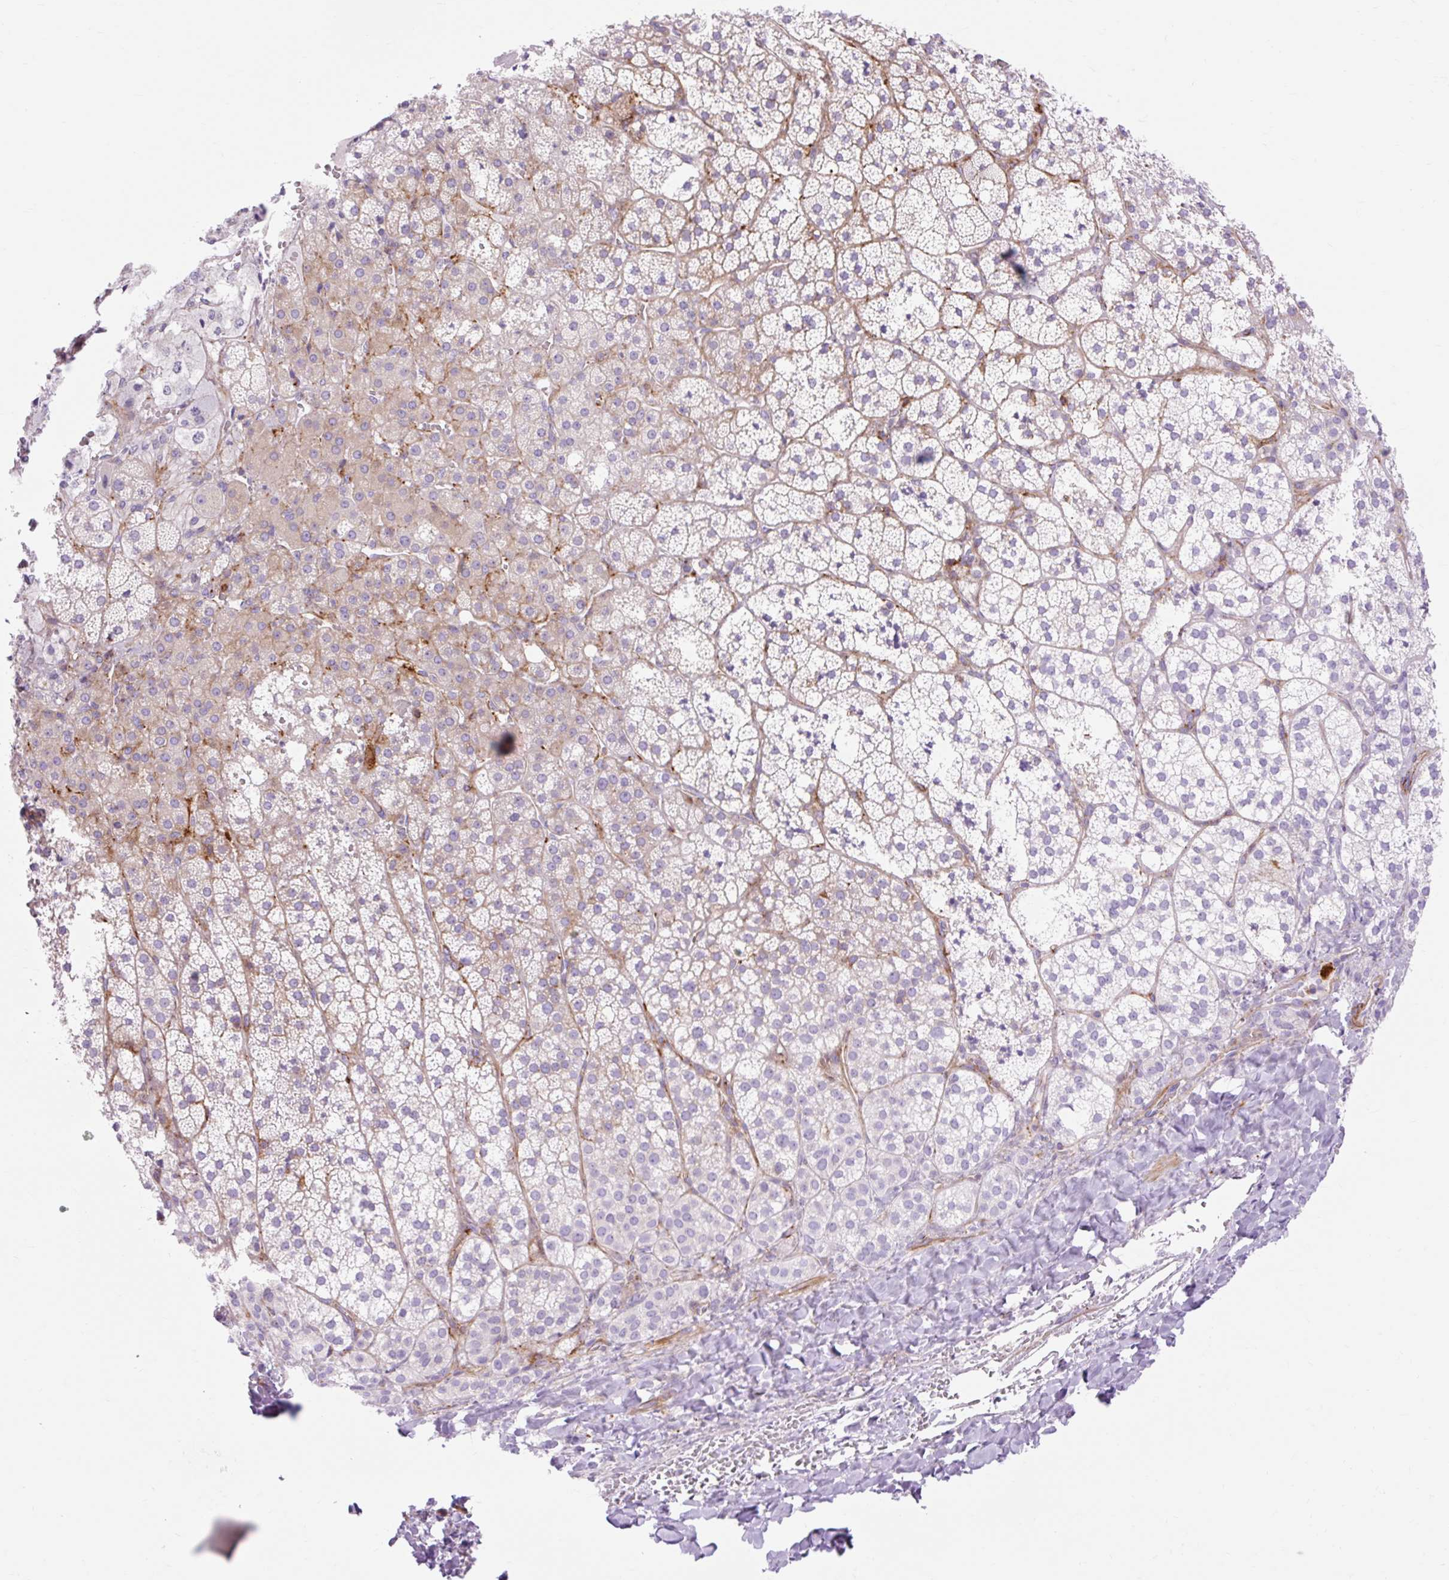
{"staining": {"intensity": "negative", "quantity": "none", "location": "none"}, "tissue": "adrenal gland", "cell_type": "Glandular cells", "image_type": "normal", "snomed": [{"axis": "morphology", "description": "Normal tissue, NOS"}, {"axis": "topography", "description": "Adrenal gland"}], "caption": "Immunohistochemistry (IHC) photomicrograph of unremarkable adrenal gland: human adrenal gland stained with DAB demonstrates no significant protein expression in glandular cells. (Brightfield microscopy of DAB IHC at high magnification).", "gene": "CORO7", "patient": {"sex": "male", "age": 53}}